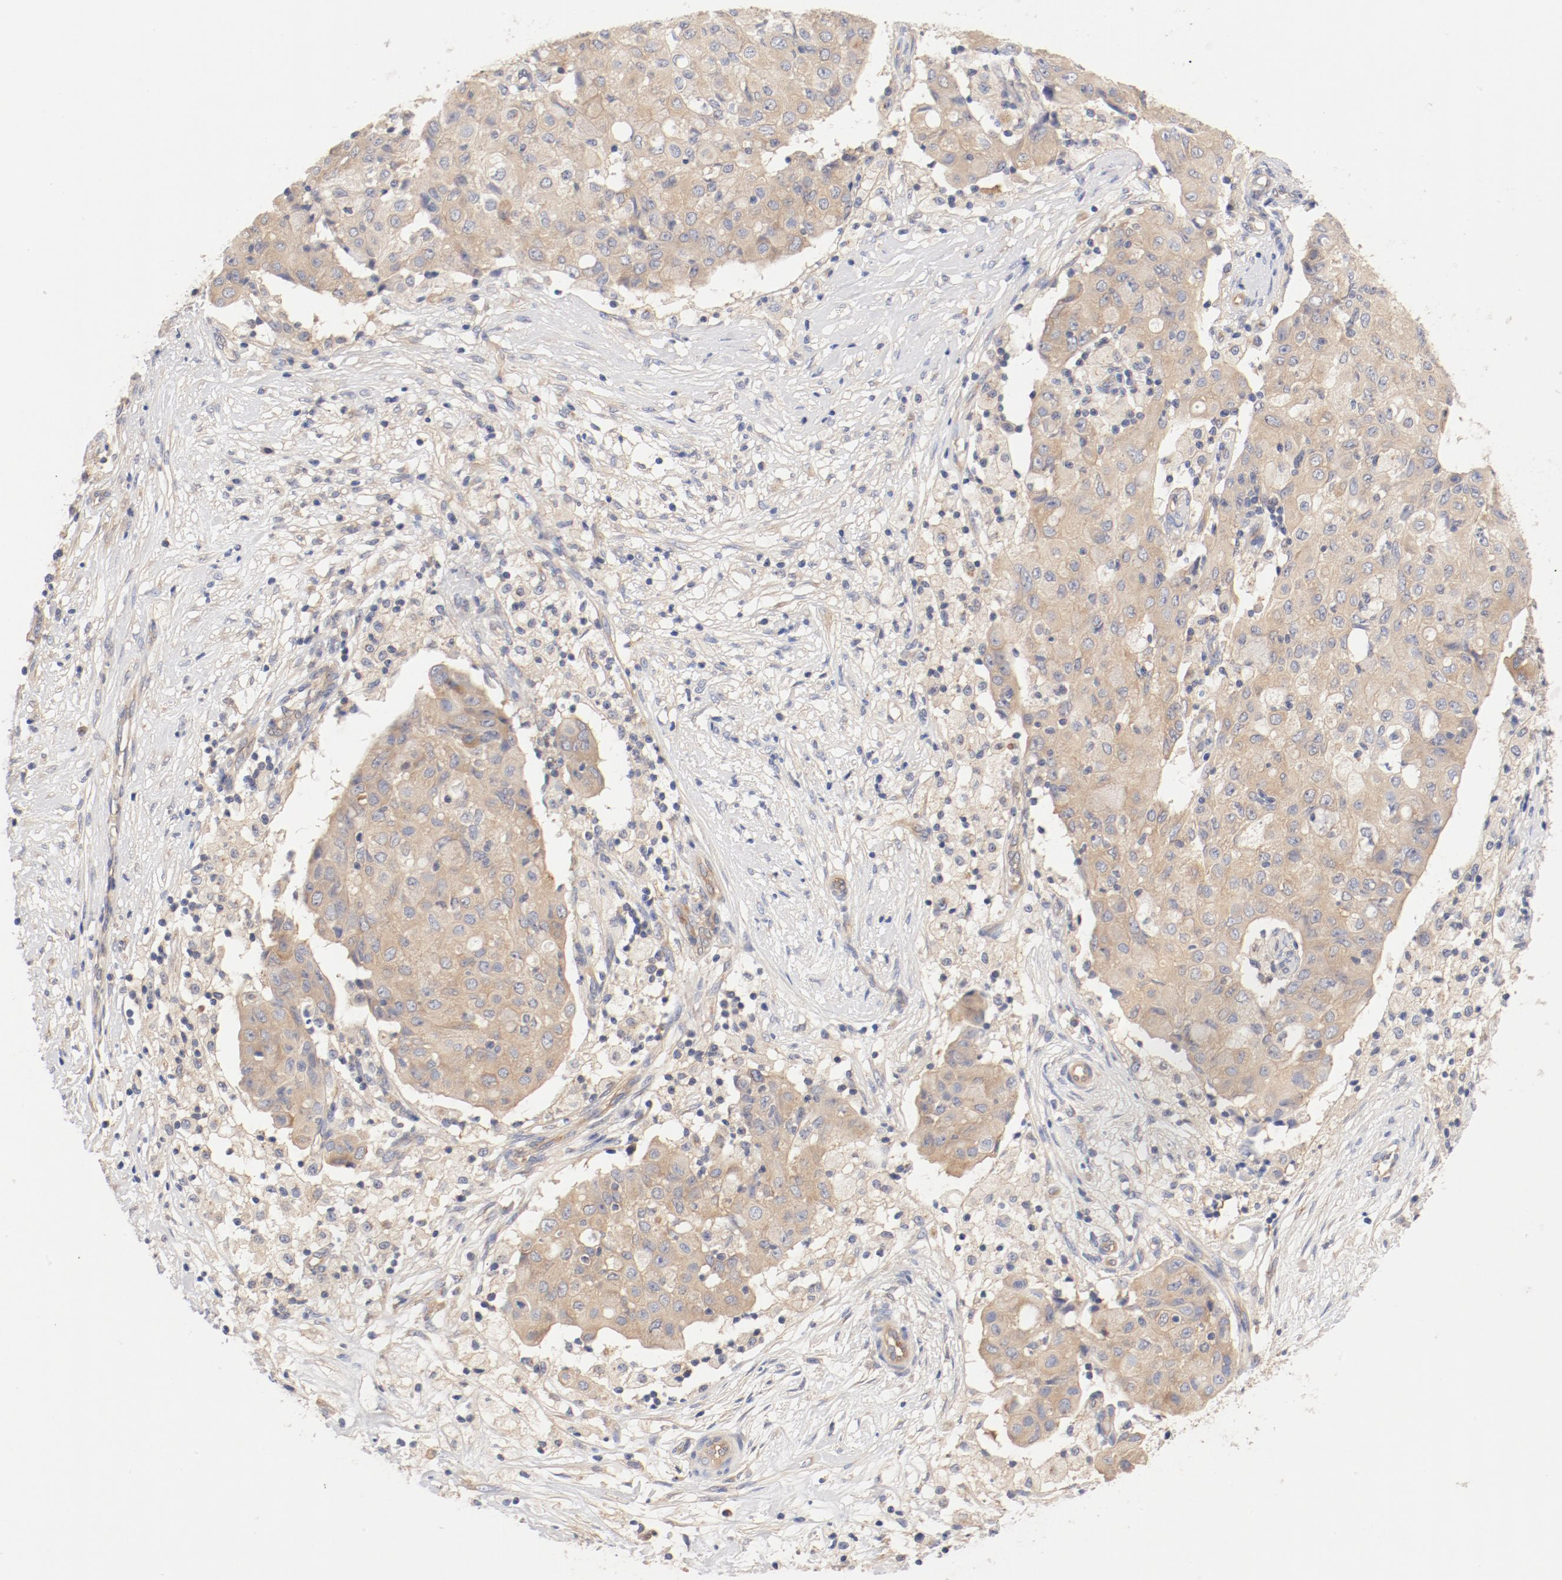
{"staining": {"intensity": "weak", "quantity": ">75%", "location": "cytoplasmic/membranous"}, "tissue": "ovarian cancer", "cell_type": "Tumor cells", "image_type": "cancer", "snomed": [{"axis": "morphology", "description": "Carcinoma, endometroid"}, {"axis": "topography", "description": "Ovary"}], "caption": "A brown stain shows weak cytoplasmic/membranous positivity of a protein in ovarian cancer tumor cells. The staining is performed using DAB (3,3'-diaminobenzidine) brown chromogen to label protein expression. The nuclei are counter-stained blue using hematoxylin.", "gene": "DYNC1H1", "patient": {"sex": "female", "age": 42}}